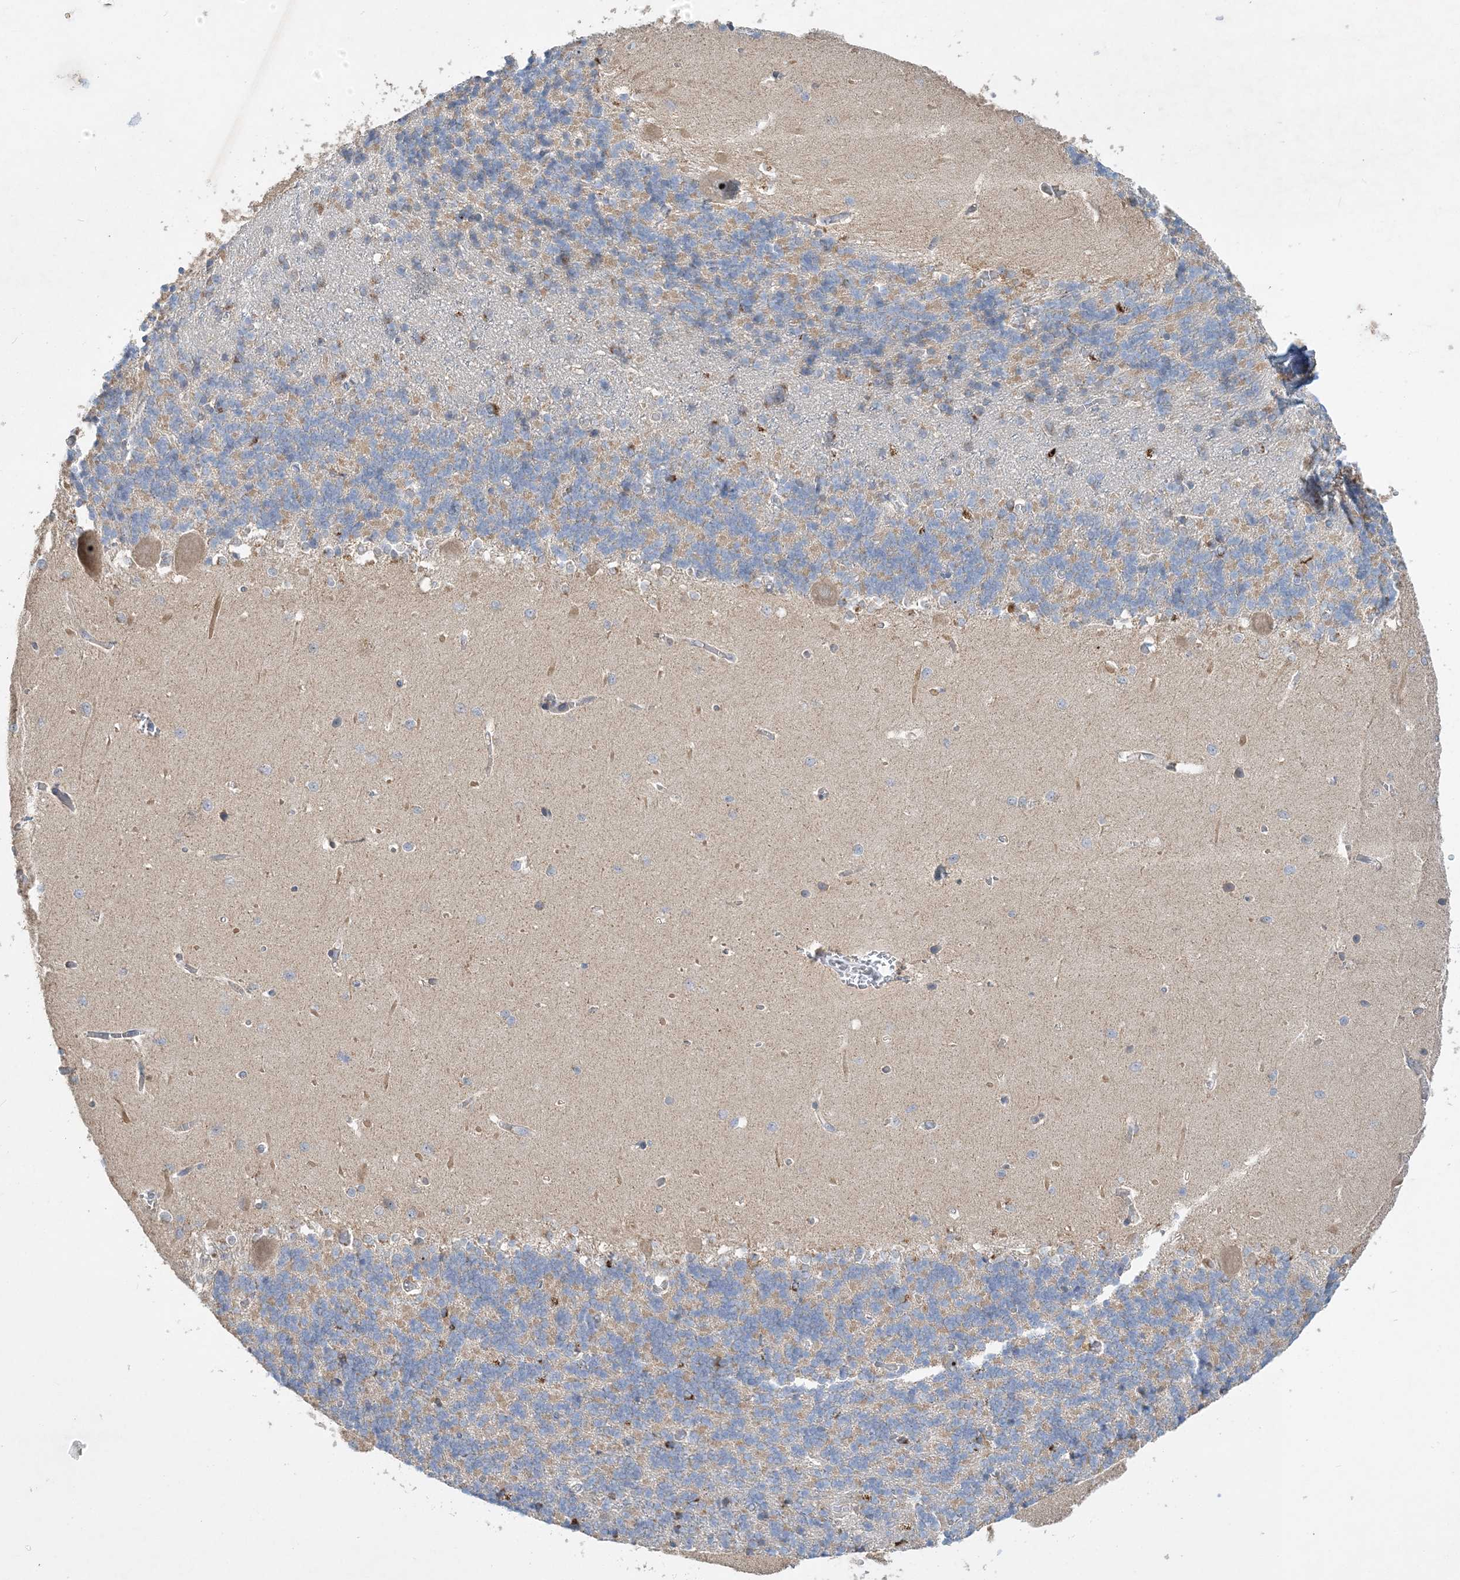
{"staining": {"intensity": "moderate", "quantity": ">75%", "location": "cytoplasmic/membranous"}, "tissue": "cerebellum", "cell_type": "Cells in granular layer", "image_type": "normal", "snomed": [{"axis": "morphology", "description": "Normal tissue, NOS"}, {"axis": "topography", "description": "Cerebellum"}], "caption": "Protein staining displays moderate cytoplasmic/membranous staining in about >75% of cells in granular layer in unremarkable cerebellum. (Stains: DAB in brown, nuclei in blue, Microscopy: brightfield microscopy at high magnification).", "gene": "FEZ2", "patient": {"sex": "male", "age": 37}}